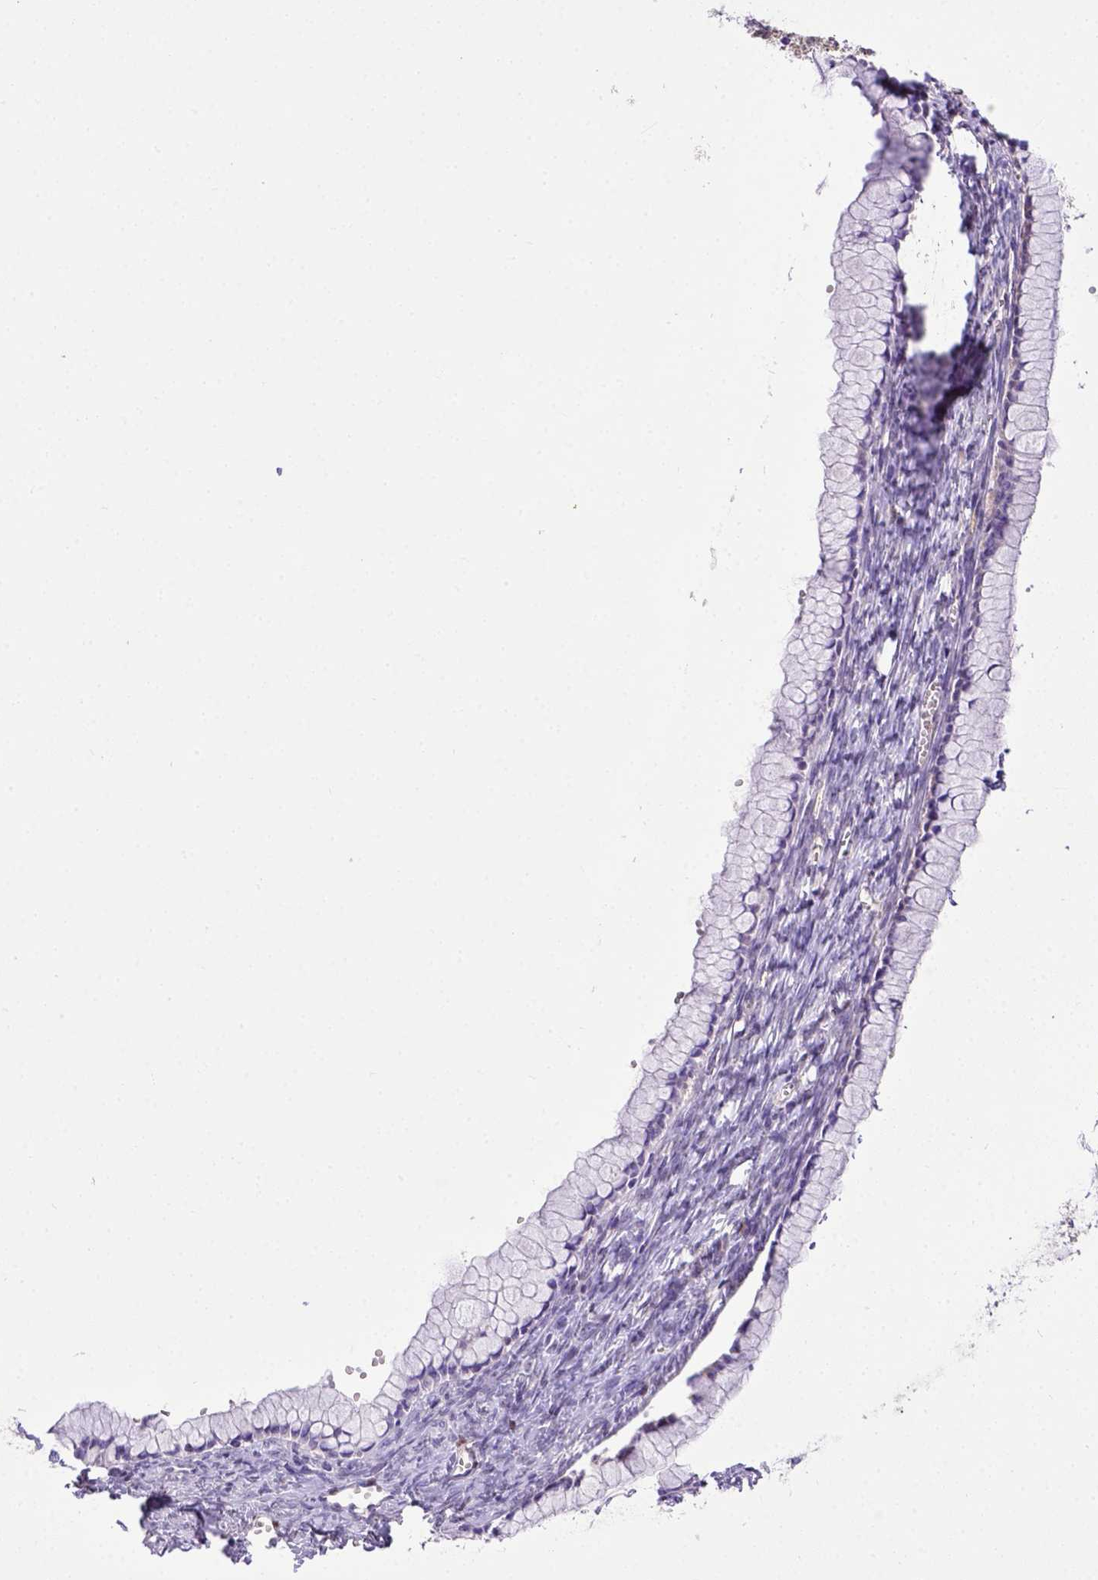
{"staining": {"intensity": "negative", "quantity": "none", "location": "none"}, "tissue": "ovarian cancer", "cell_type": "Tumor cells", "image_type": "cancer", "snomed": [{"axis": "morphology", "description": "Cystadenocarcinoma, mucinous, NOS"}, {"axis": "topography", "description": "Ovary"}], "caption": "Immunohistochemistry photomicrograph of neoplastic tissue: mucinous cystadenocarcinoma (ovarian) stained with DAB (3,3'-diaminobenzidine) exhibits no significant protein staining in tumor cells.", "gene": "BTN1A1", "patient": {"sex": "female", "age": 41}}